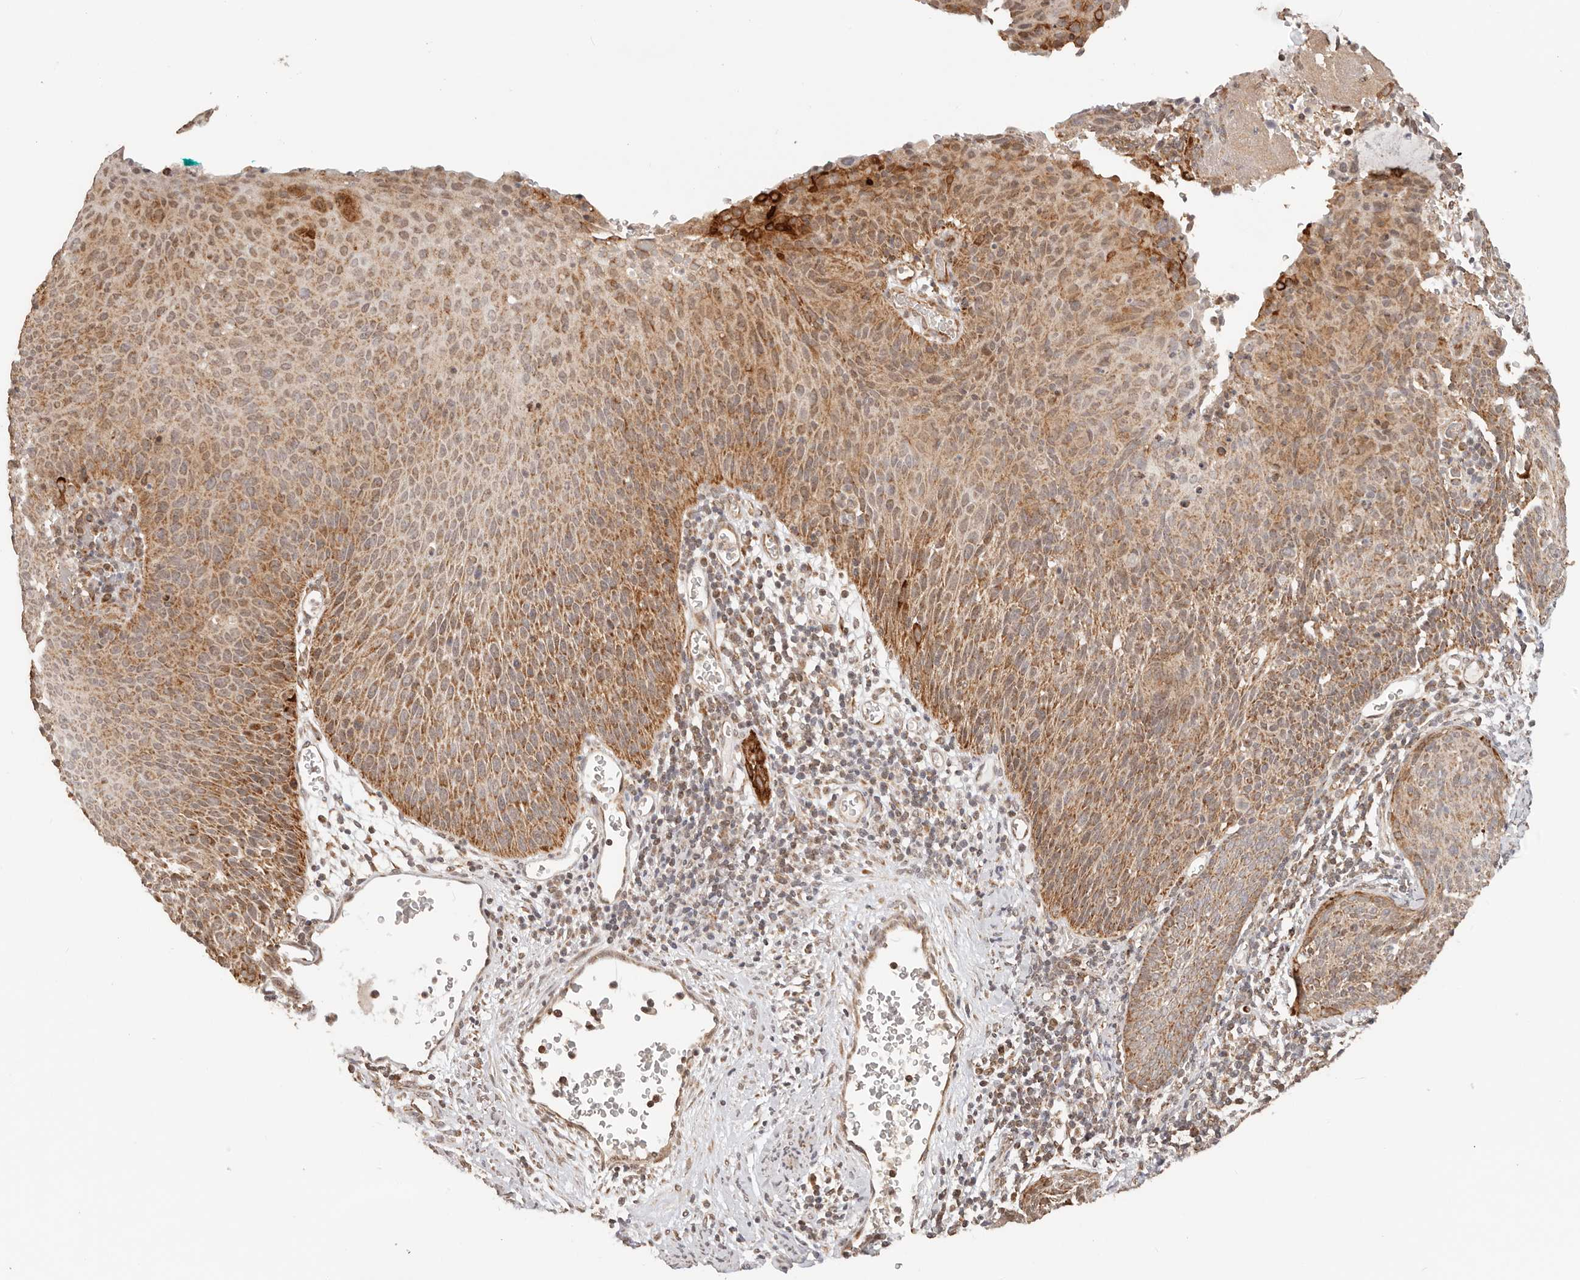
{"staining": {"intensity": "moderate", "quantity": ">75%", "location": "cytoplasmic/membranous"}, "tissue": "cervical cancer", "cell_type": "Tumor cells", "image_type": "cancer", "snomed": [{"axis": "morphology", "description": "Squamous cell carcinoma, NOS"}, {"axis": "topography", "description": "Cervix"}], "caption": "The photomicrograph shows staining of cervical squamous cell carcinoma, revealing moderate cytoplasmic/membranous protein expression (brown color) within tumor cells.", "gene": "NDUFB11", "patient": {"sex": "female", "age": 55}}